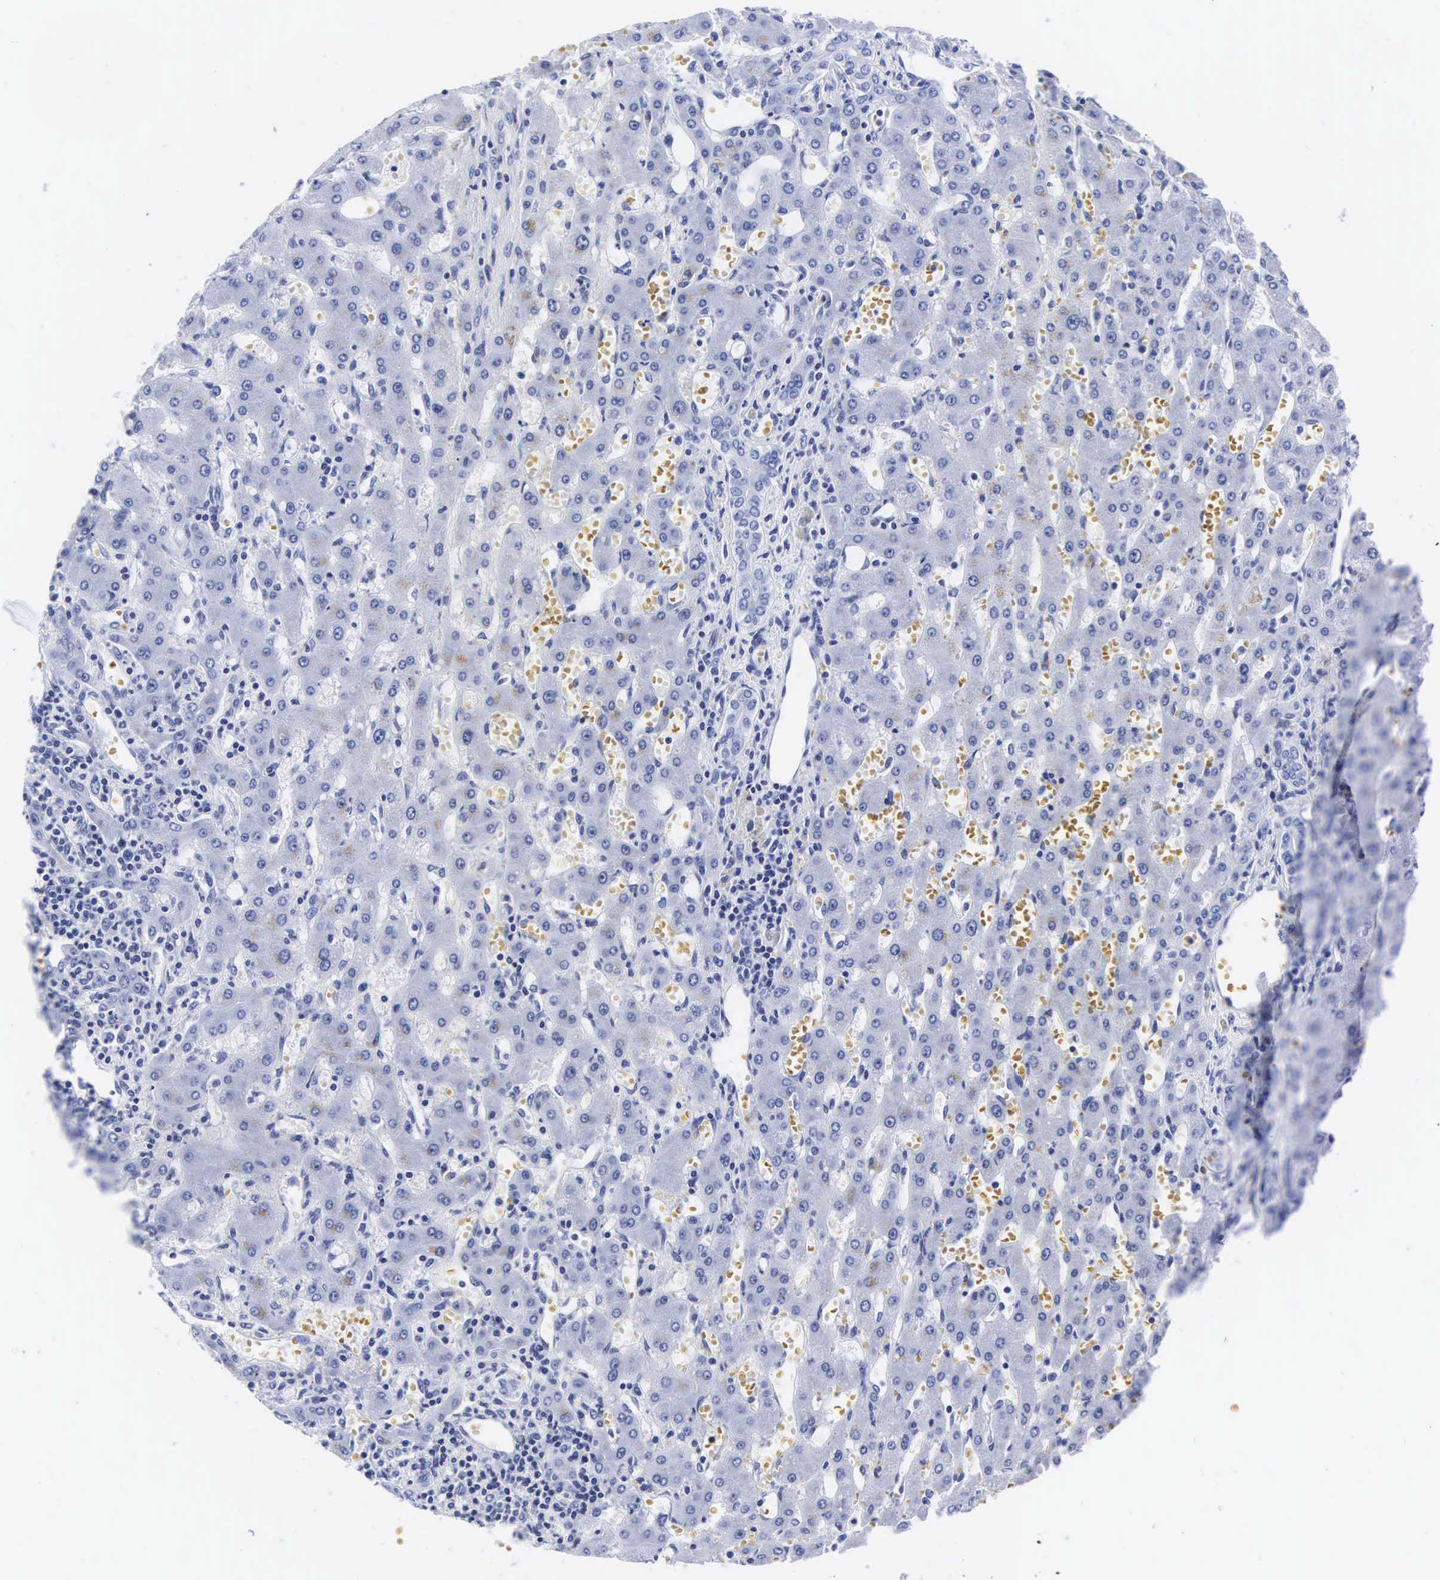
{"staining": {"intensity": "negative", "quantity": "none", "location": "none"}, "tissue": "liver", "cell_type": "Cholangiocytes", "image_type": "normal", "snomed": [{"axis": "morphology", "description": "Normal tissue, NOS"}, {"axis": "topography", "description": "Liver"}], "caption": "This is an immunohistochemistry (IHC) histopathology image of normal liver. There is no positivity in cholangiocytes.", "gene": "INS", "patient": {"sex": "female", "age": 30}}